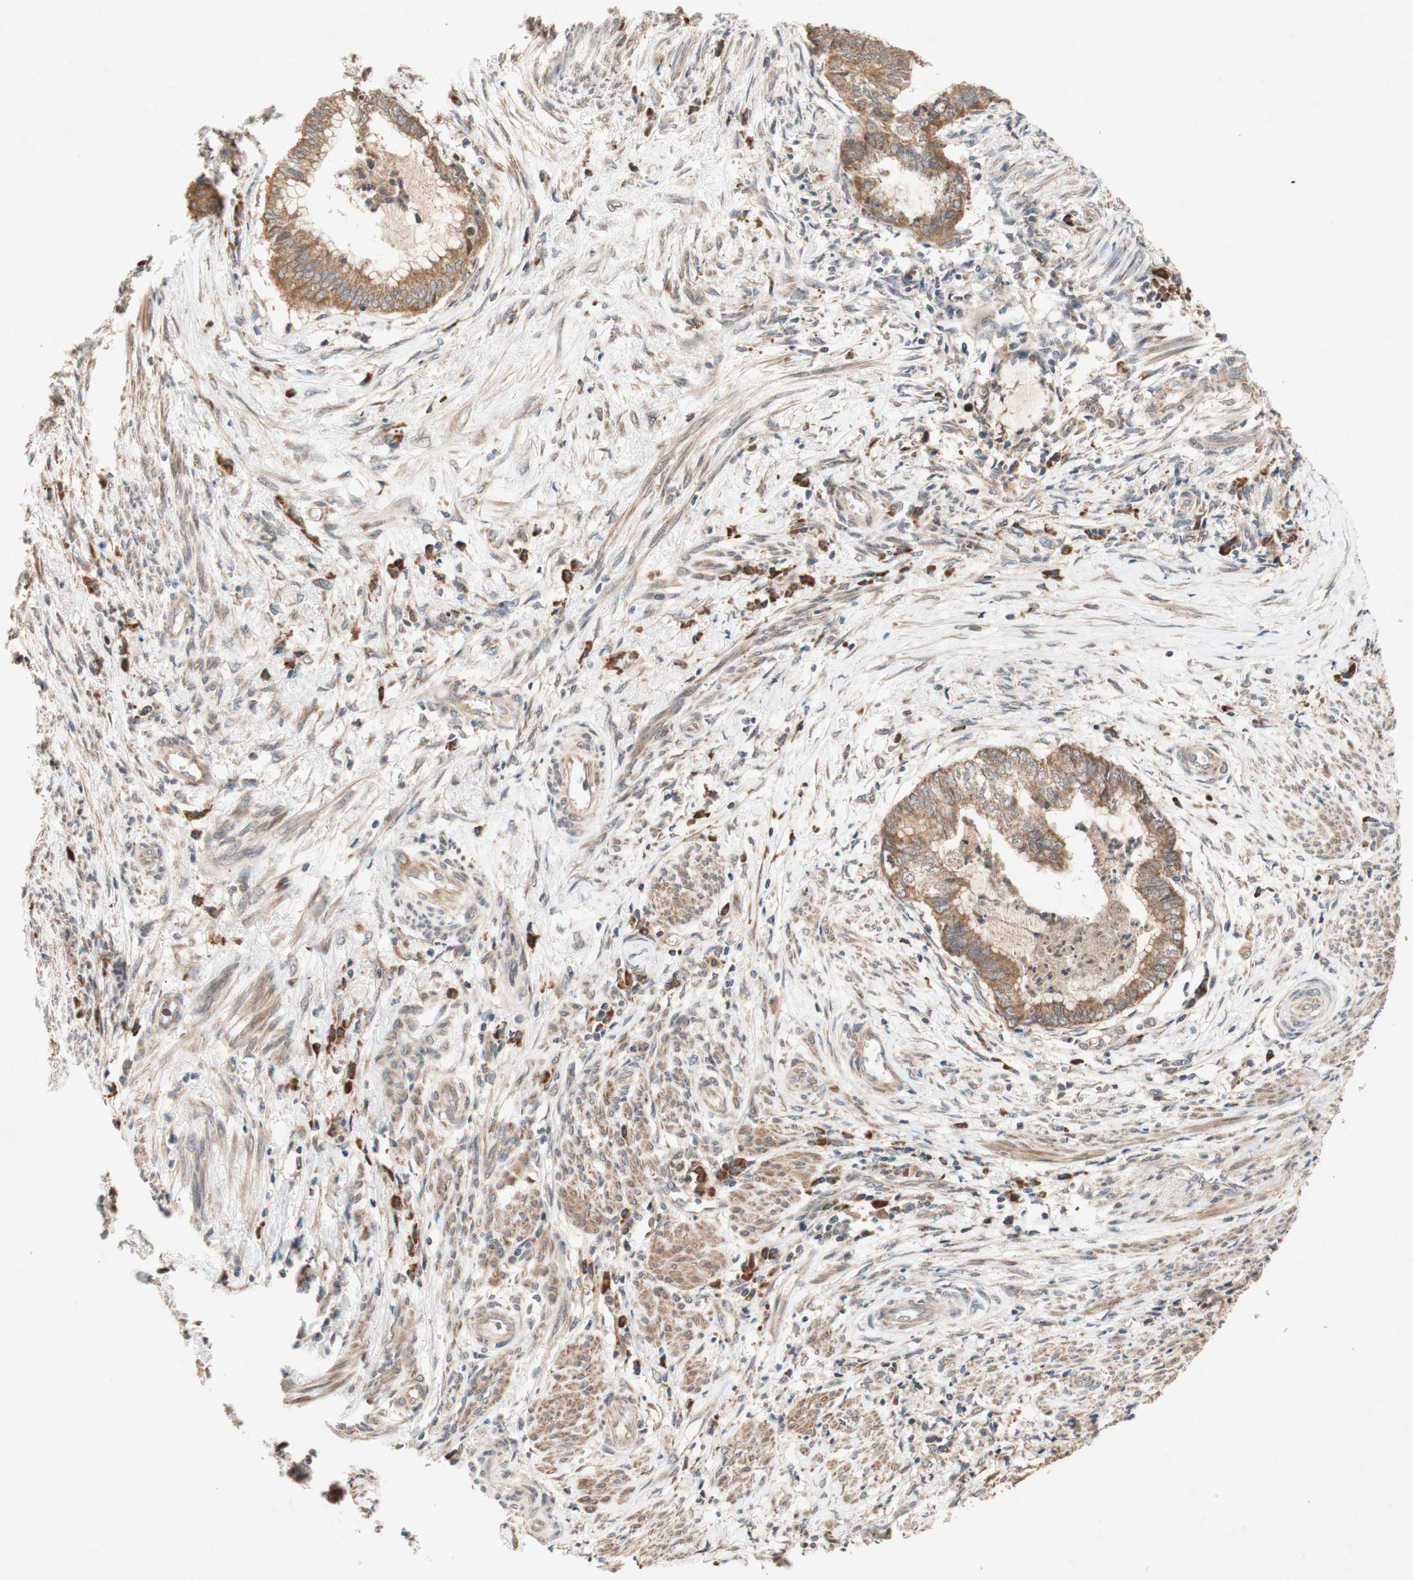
{"staining": {"intensity": "moderate", "quantity": ">75%", "location": "cytoplasmic/membranous"}, "tissue": "endometrial cancer", "cell_type": "Tumor cells", "image_type": "cancer", "snomed": [{"axis": "morphology", "description": "Necrosis, NOS"}, {"axis": "morphology", "description": "Adenocarcinoma, NOS"}, {"axis": "topography", "description": "Endometrium"}], "caption": "Protein staining of endometrial cancer tissue demonstrates moderate cytoplasmic/membranous staining in about >75% of tumor cells. (Brightfield microscopy of DAB IHC at high magnification).", "gene": "DDOST", "patient": {"sex": "female", "age": 79}}